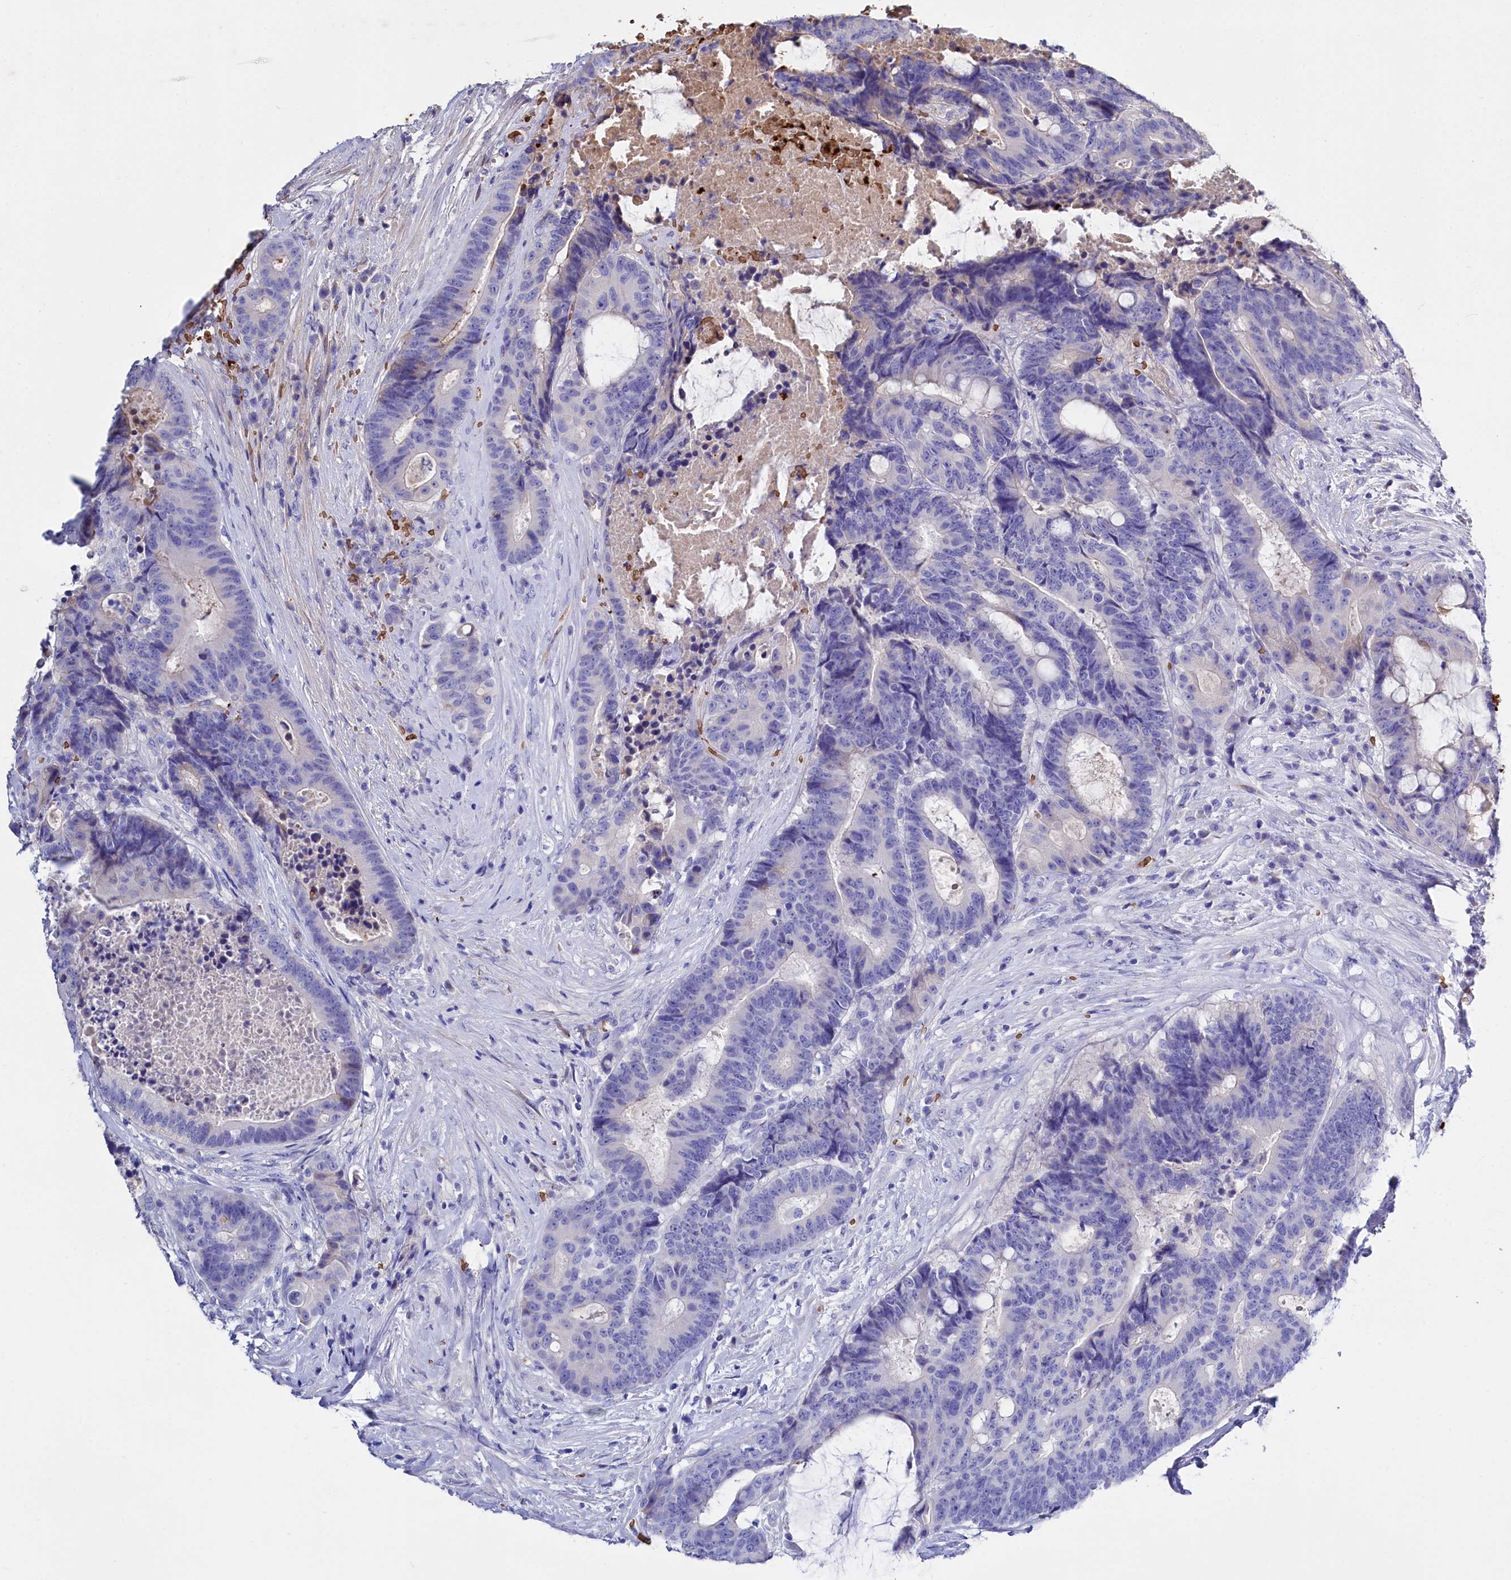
{"staining": {"intensity": "negative", "quantity": "none", "location": "none"}, "tissue": "colorectal cancer", "cell_type": "Tumor cells", "image_type": "cancer", "snomed": [{"axis": "morphology", "description": "Adenocarcinoma, NOS"}, {"axis": "topography", "description": "Rectum"}], "caption": "Immunohistochemistry (IHC) histopathology image of adenocarcinoma (colorectal) stained for a protein (brown), which reveals no positivity in tumor cells. Nuclei are stained in blue.", "gene": "RPUSD3", "patient": {"sex": "male", "age": 69}}